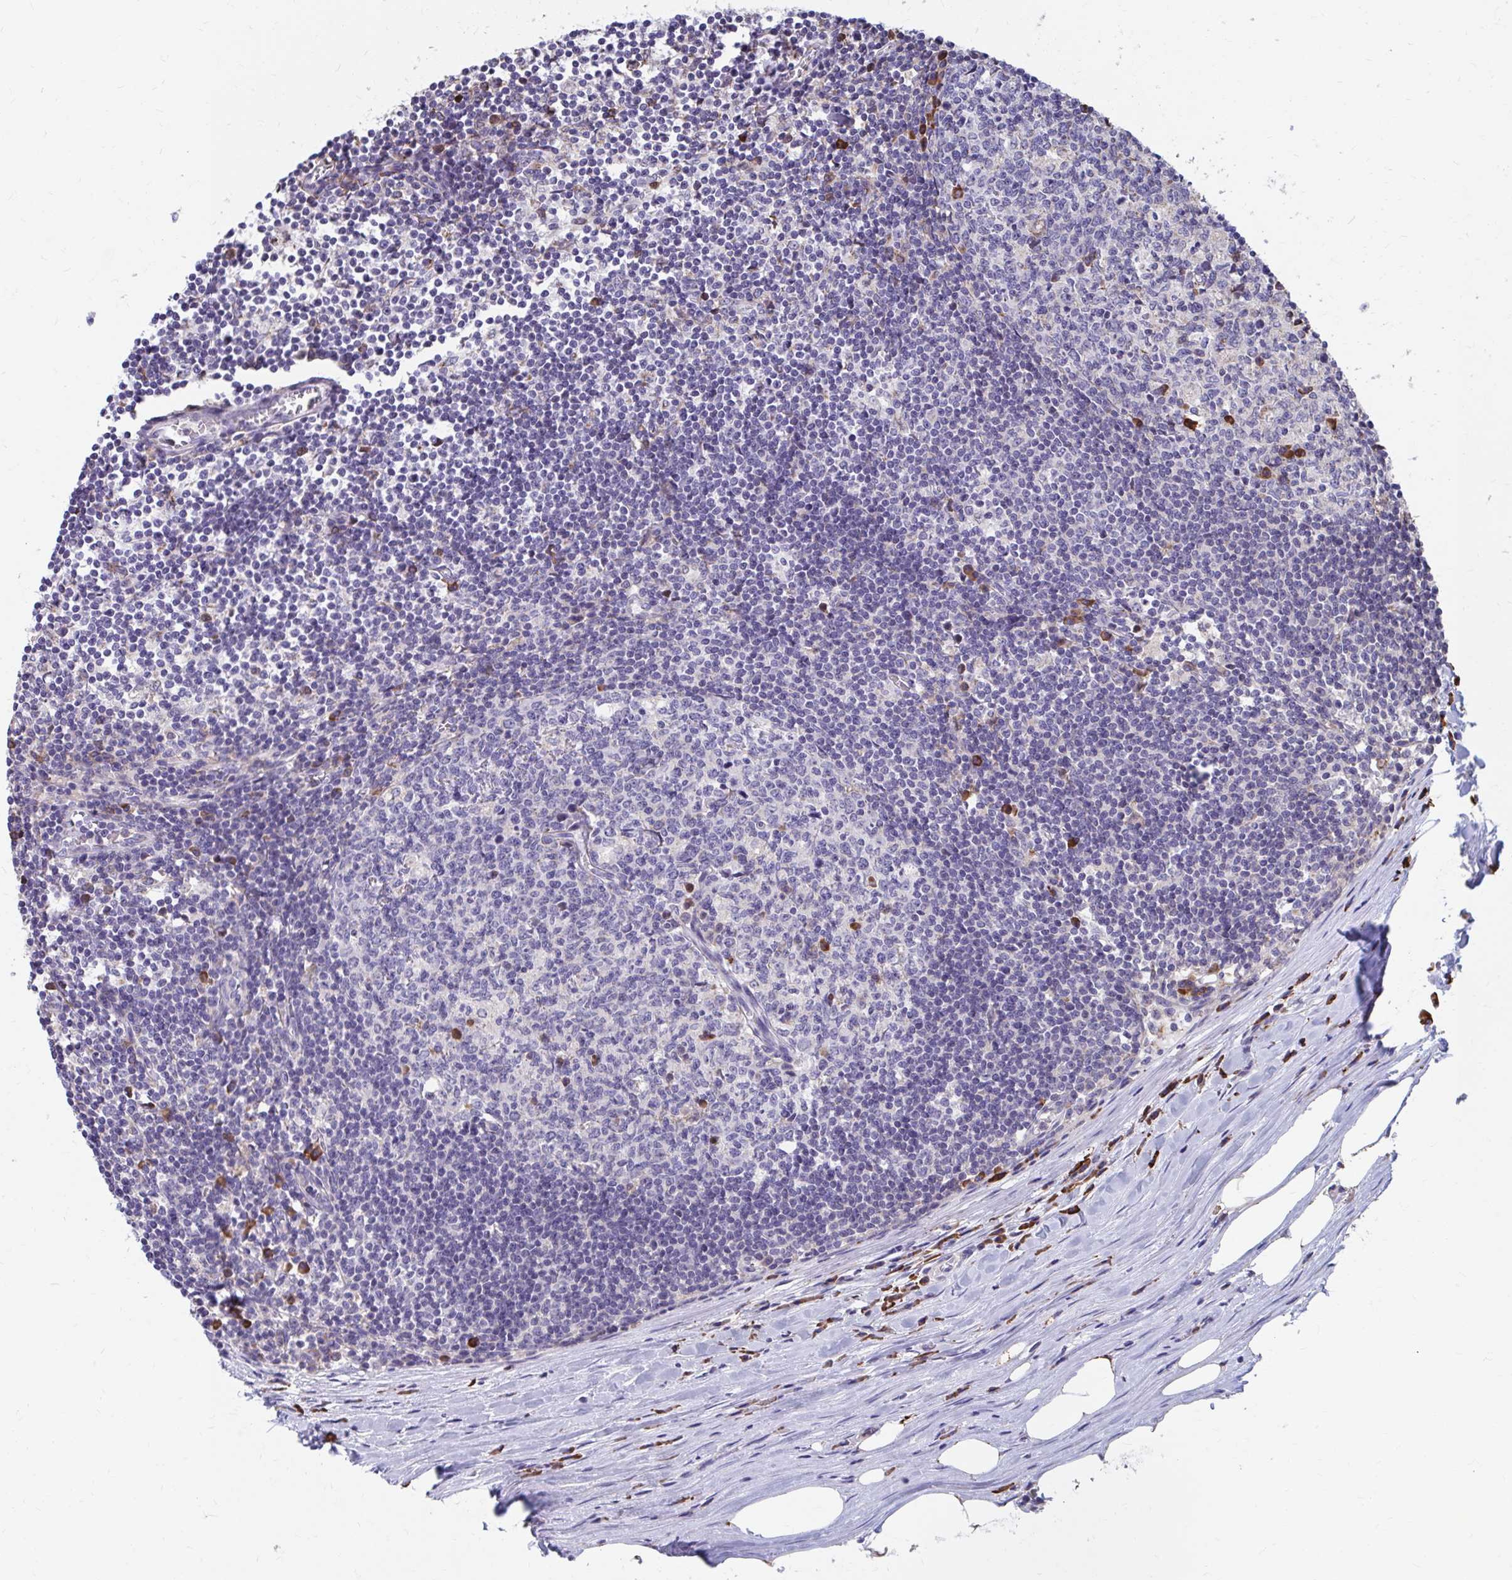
{"staining": {"intensity": "strong", "quantity": "<25%", "location": "cytoplasmic/membranous"}, "tissue": "lymph node", "cell_type": "Germinal center cells", "image_type": "normal", "snomed": [{"axis": "morphology", "description": "Normal tissue, NOS"}, {"axis": "topography", "description": "Lymph node"}], "caption": "Immunohistochemistry of benign human lymph node shows medium levels of strong cytoplasmic/membranous expression in about <25% of germinal center cells.", "gene": "FKBP2", "patient": {"sex": "male", "age": 67}}